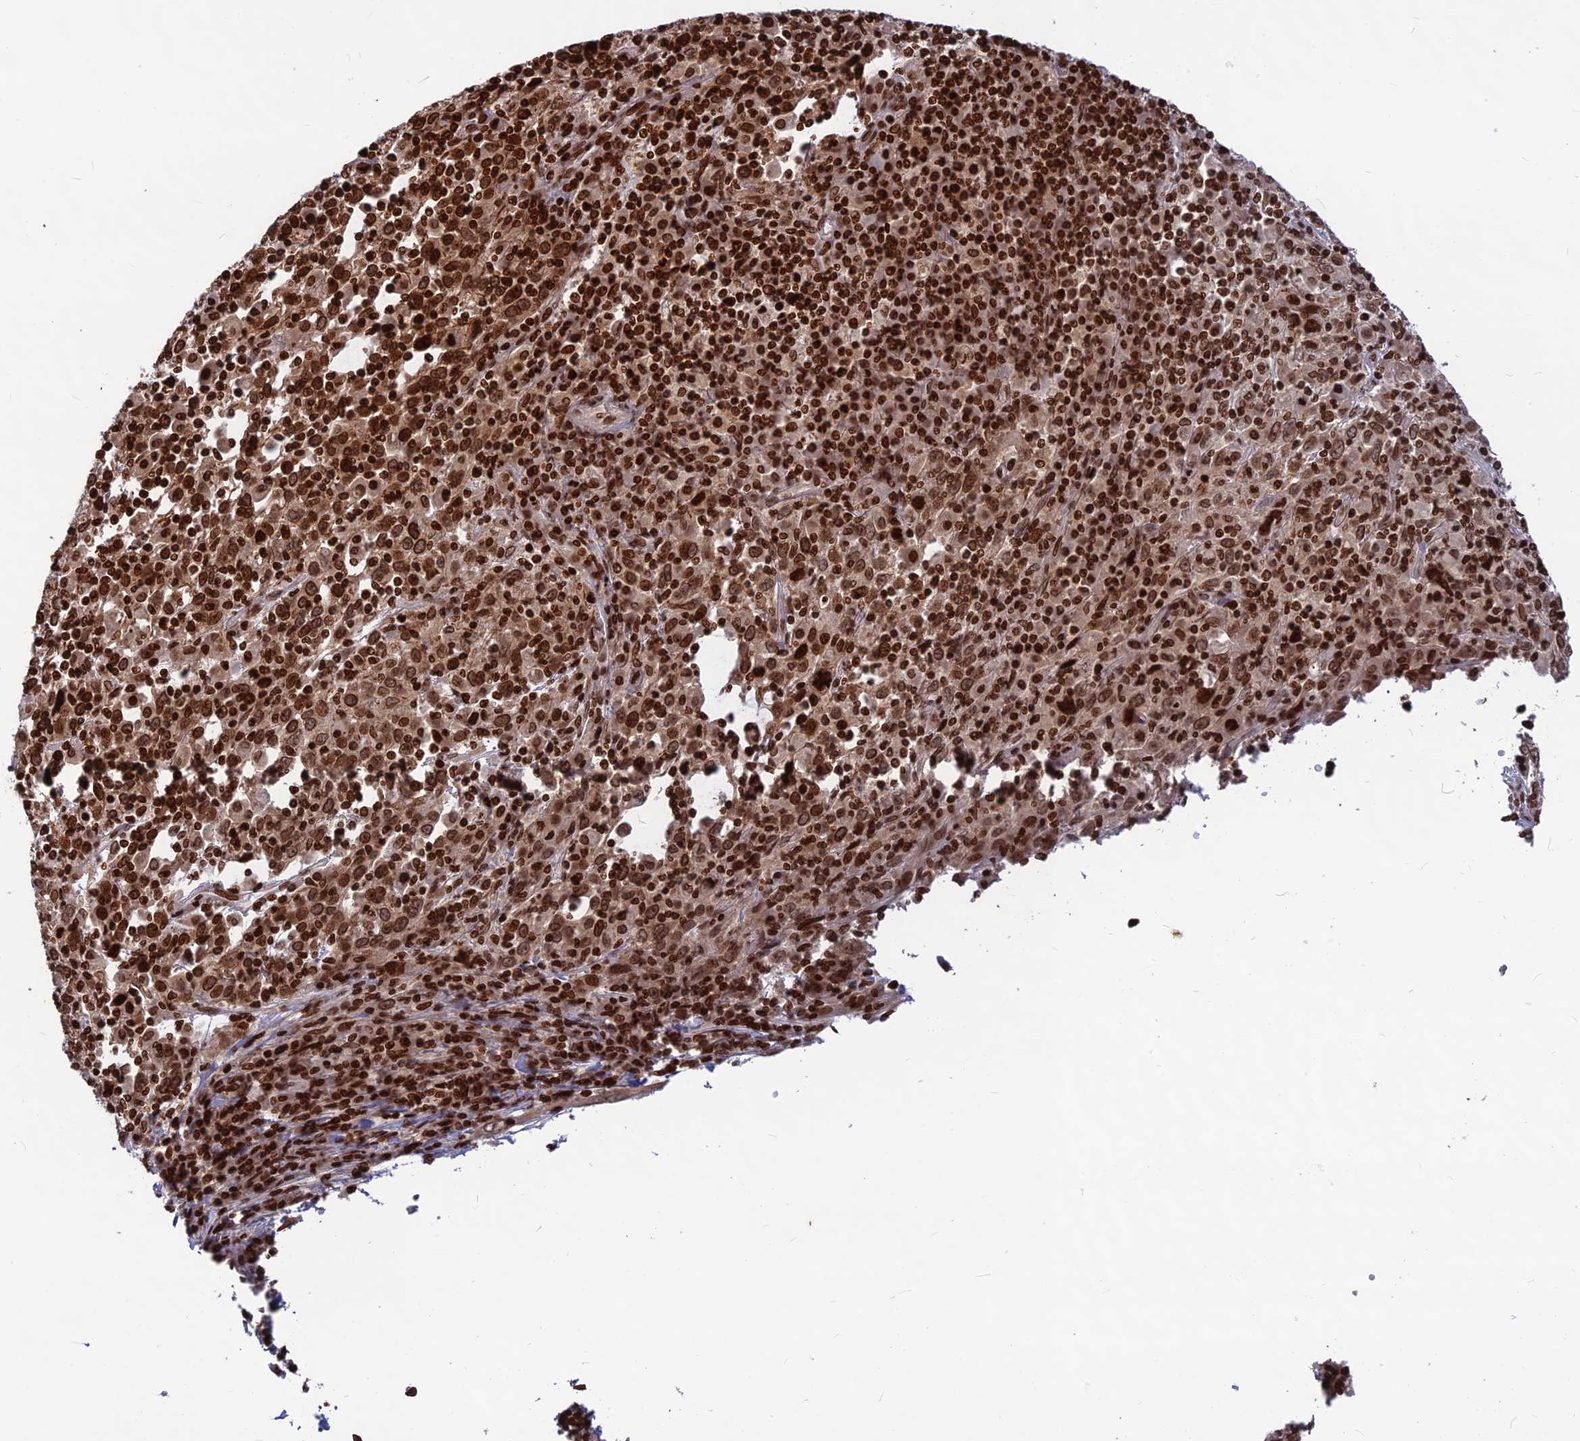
{"staining": {"intensity": "strong", "quantity": ">75%", "location": "nuclear"}, "tissue": "cervical cancer", "cell_type": "Tumor cells", "image_type": "cancer", "snomed": [{"axis": "morphology", "description": "Squamous cell carcinoma, NOS"}, {"axis": "topography", "description": "Cervix"}], "caption": "This is a micrograph of IHC staining of cervical cancer (squamous cell carcinoma), which shows strong positivity in the nuclear of tumor cells.", "gene": "TET2", "patient": {"sex": "female", "age": 46}}